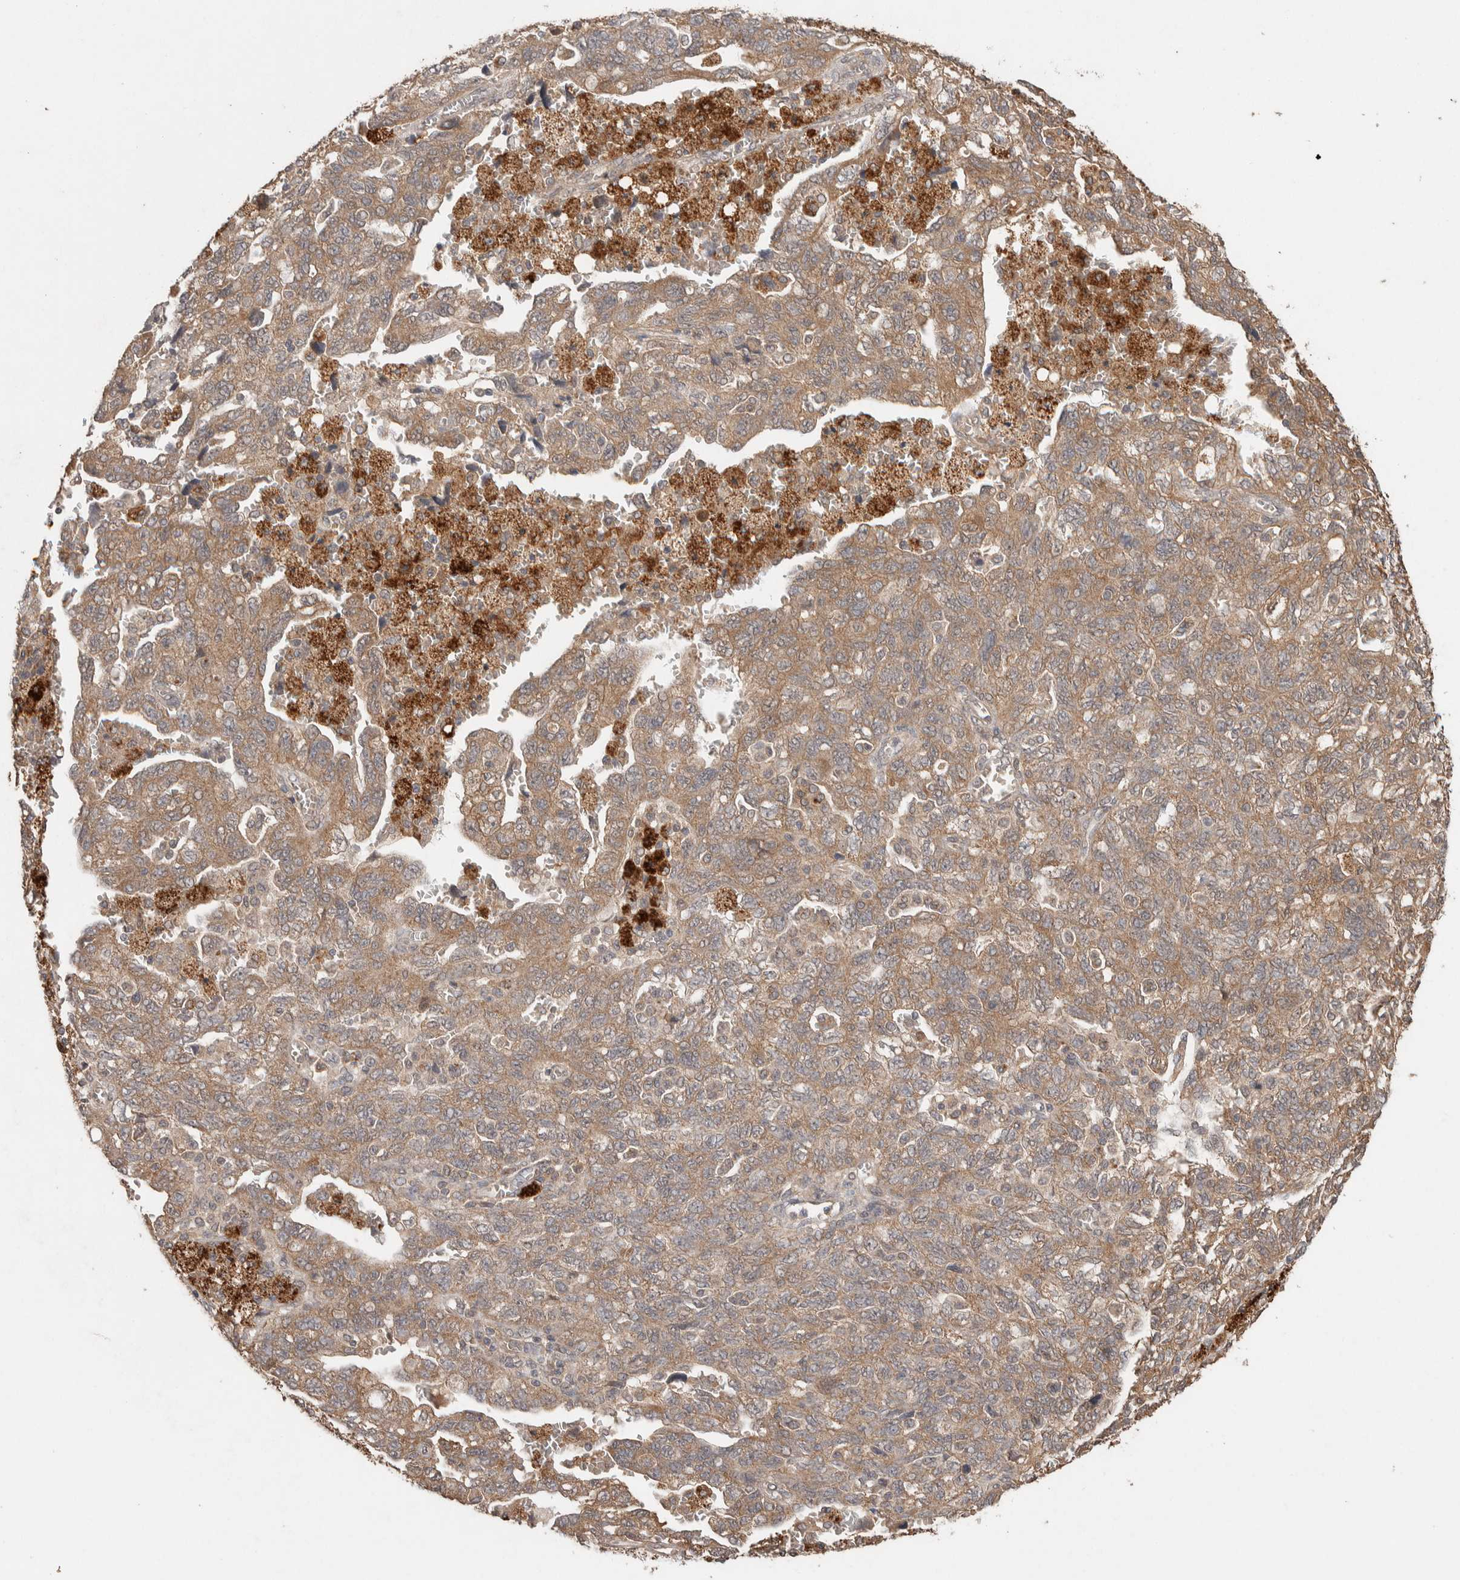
{"staining": {"intensity": "moderate", "quantity": ">75%", "location": "cytoplasmic/membranous"}, "tissue": "ovarian cancer", "cell_type": "Tumor cells", "image_type": "cancer", "snomed": [{"axis": "morphology", "description": "Carcinoma, NOS"}, {"axis": "morphology", "description": "Cystadenocarcinoma, serous, NOS"}, {"axis": "topography", "description": "Ovary"}], "caption": "Ovarian cancer (carcinoma) was stained to show a protein in brown. There is medium levels of moderate cytoplasmic/membranous staining in approximately >75% of tumor cells.", "gene": "KCNJ5", "patient": {"sex": "female", "age": 69}}